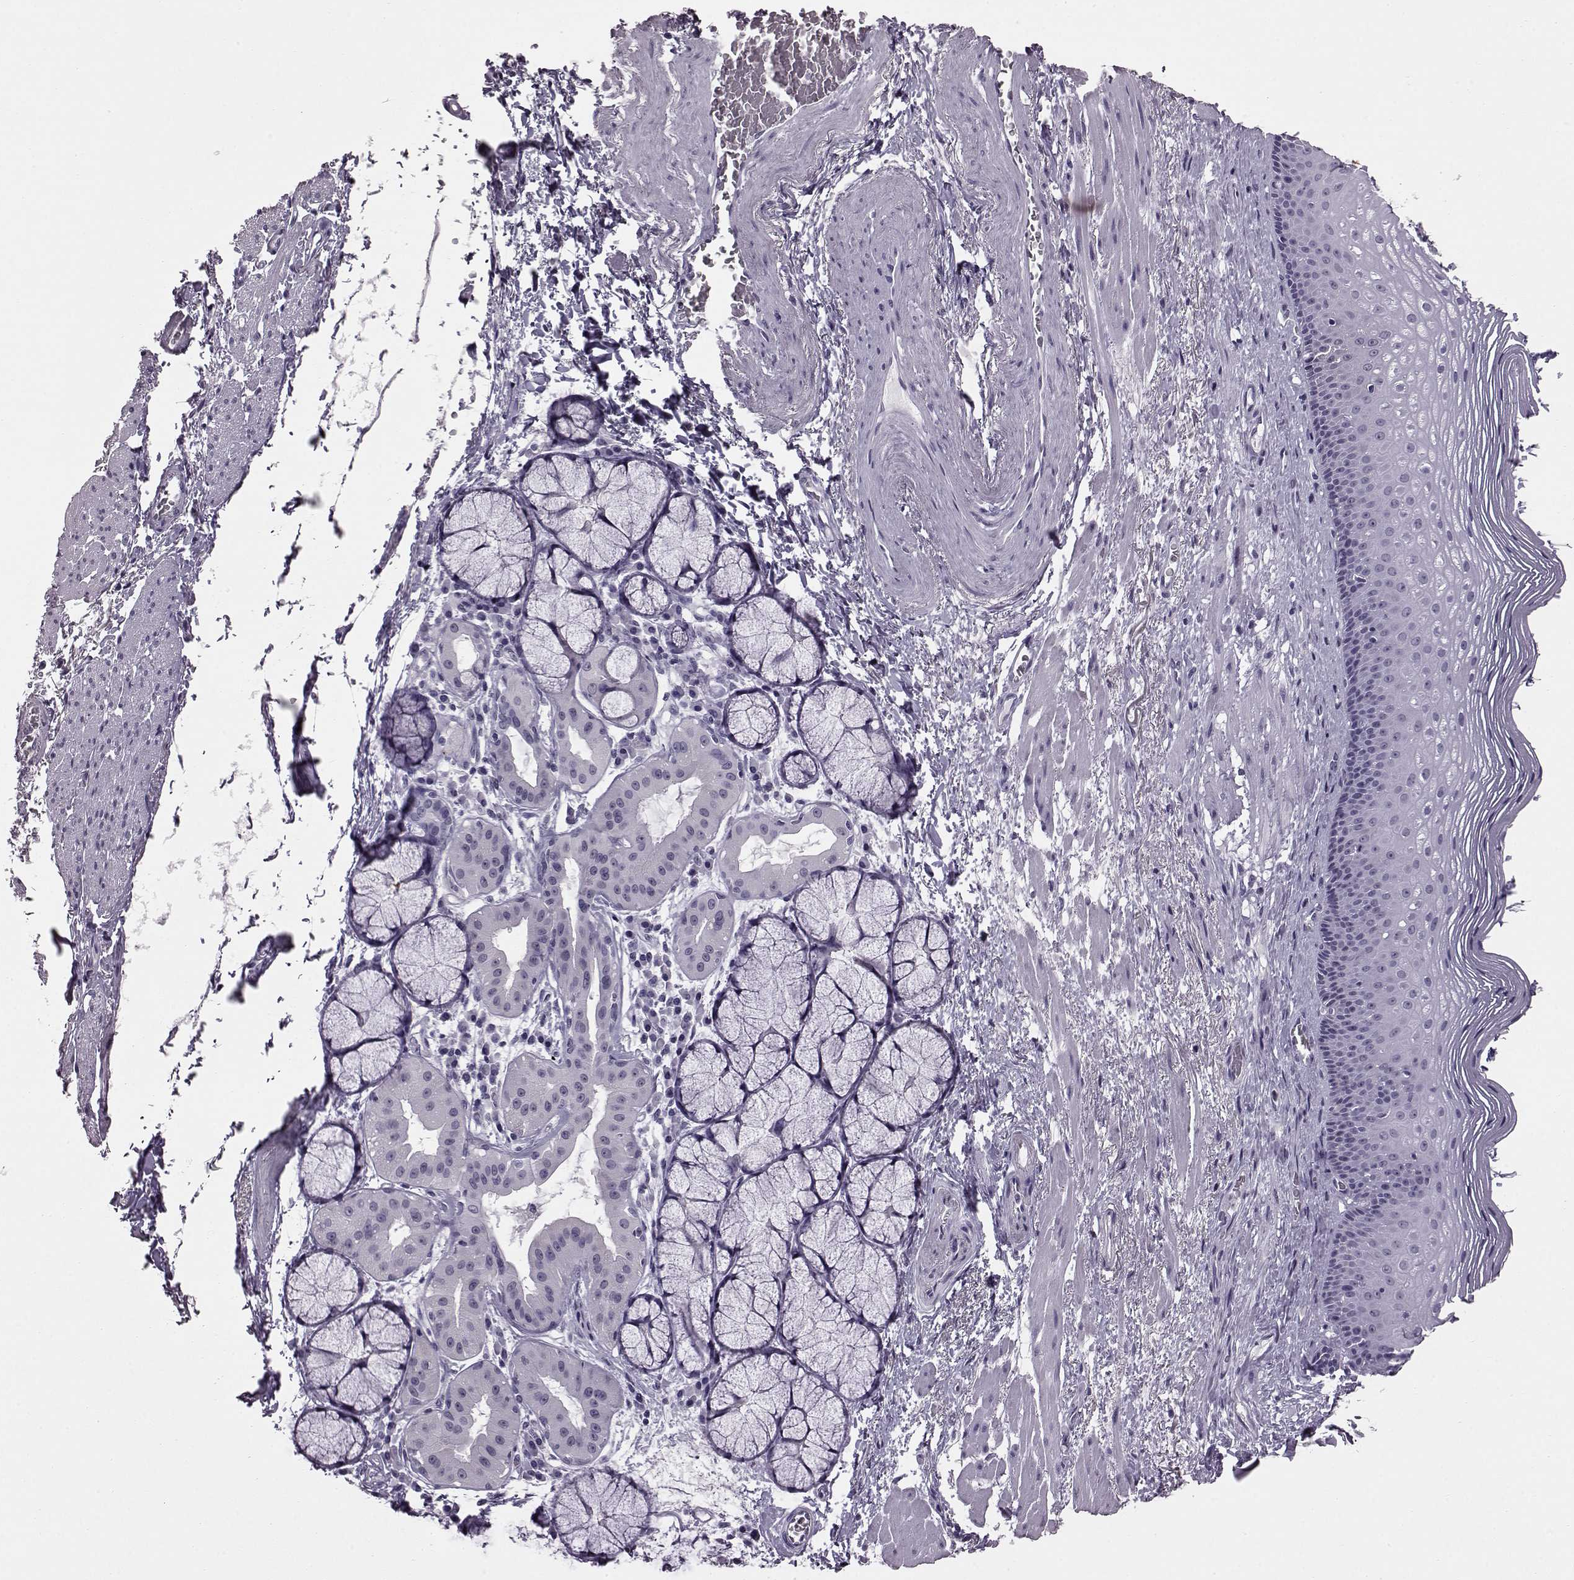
{"staining": {"intensity": "negative", "quantity": "none", "location": "none"}, "tissue": "esophagus", "cell_type": "Squamous epithelial cells", "image_type": "normal", "snomed": [{"axis": "morphology", "description": "Normal tissue, NOS"}, {"axis": "topography", "description": "Esophagus"}], "caption": "A high-resolution image shows IHC staining of benign esophagus, which shows no significant staining in squamous epithelial cells. Nuclei are stained in blue.", "gene": "ADGRG2", "patient": {"sex": "male", "age": 76}}